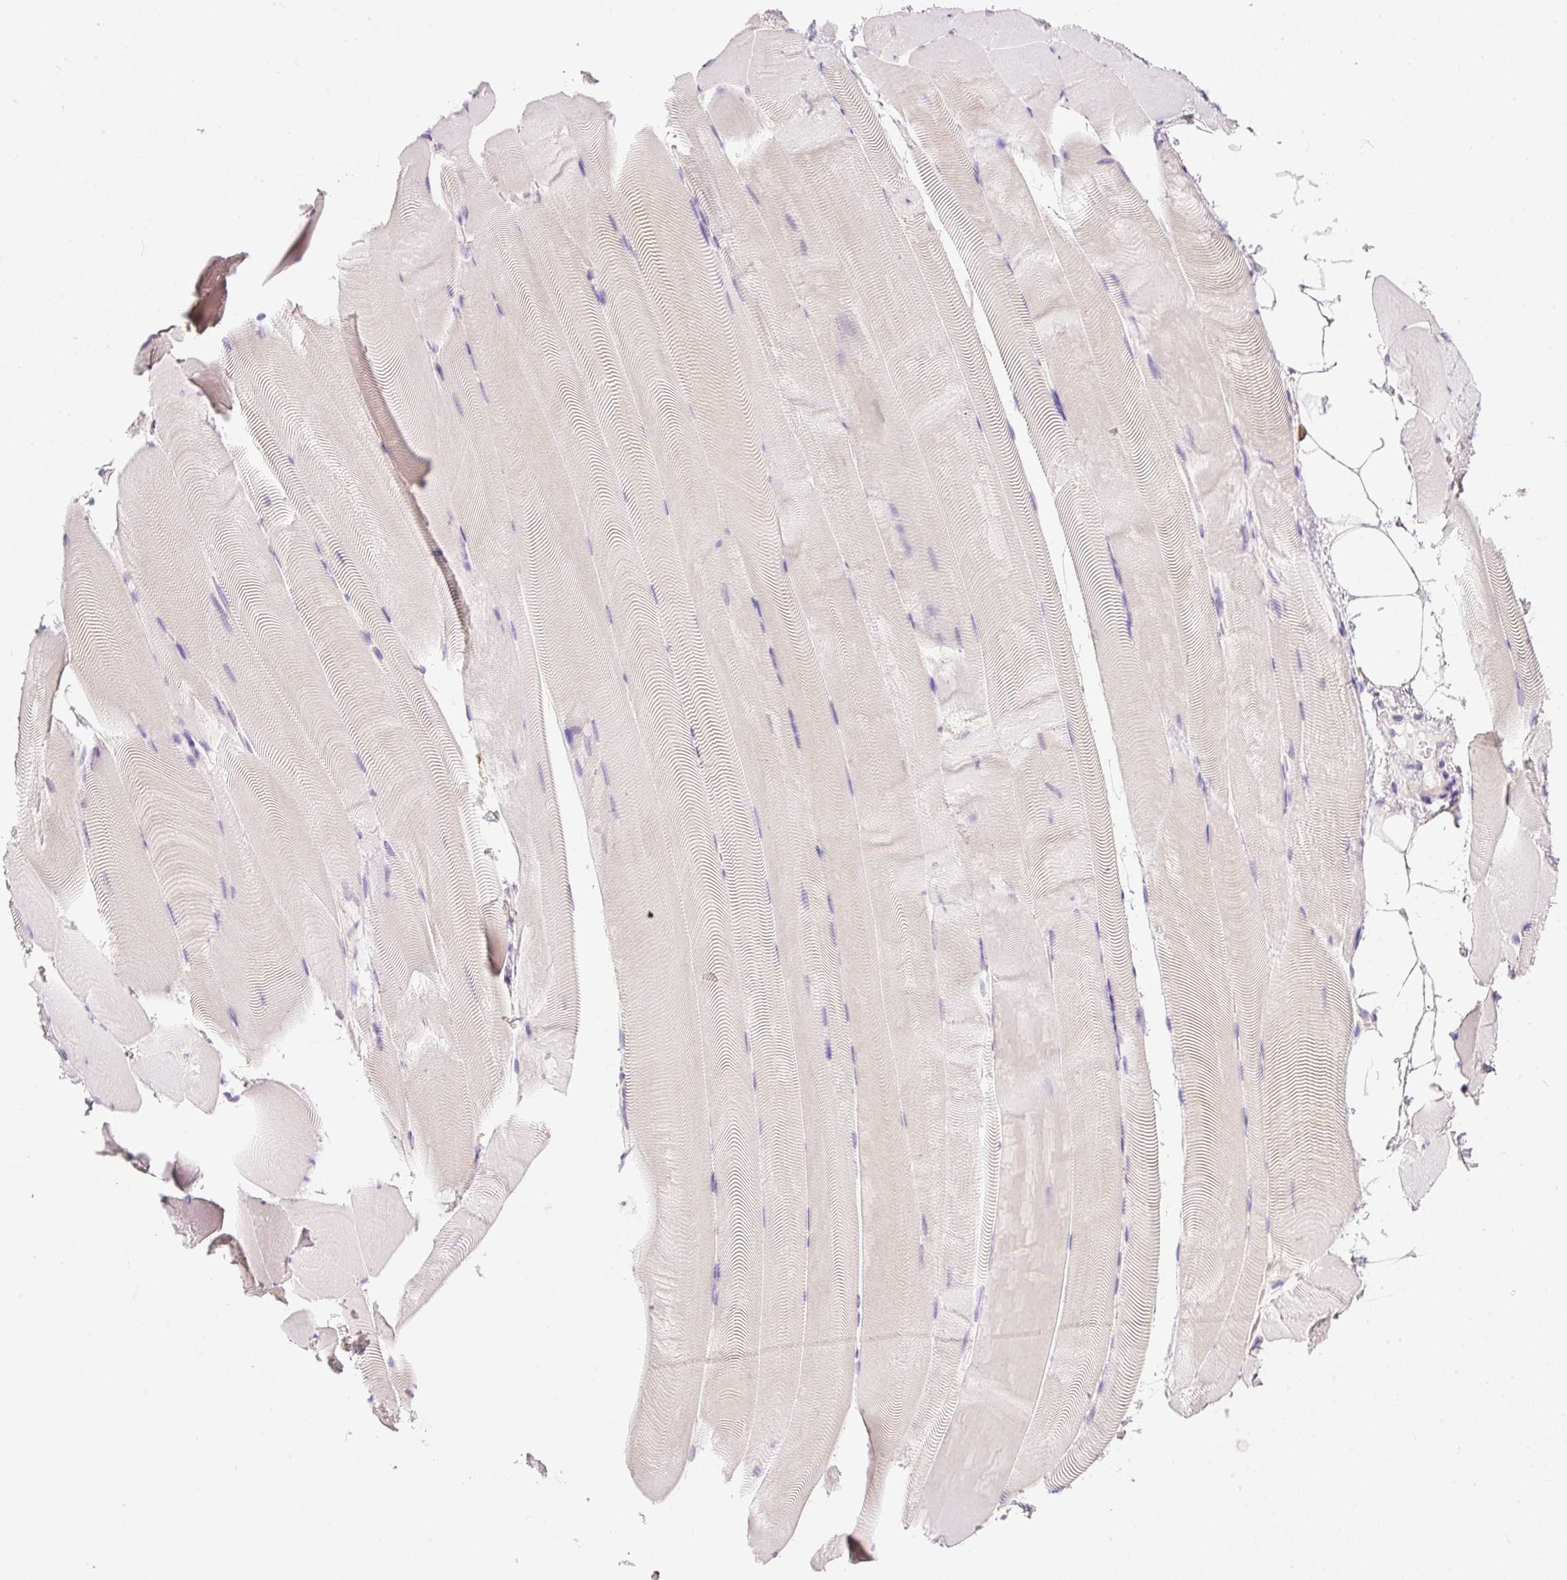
{"staining": {"intensity": "negative", "quantity": "none", "location": "none"}, "tissue": "skeletal muscle", "cell_type": "Myocytes", "image_type": "normal", "snomed": [{"axis": "morphology", "description": "Normal tissue, NOS"}, {"axis": "topography", "description": "Skeletal muscle"}], "caption": "Immunohistochemistry (IHC) of unremarkable skeletal muscle reveals no expression in myocytes. (DAB immunohistochemistry, high magnification).", "gene": "PNPLA5", "patient": {"sex": "female", "age": 64}}